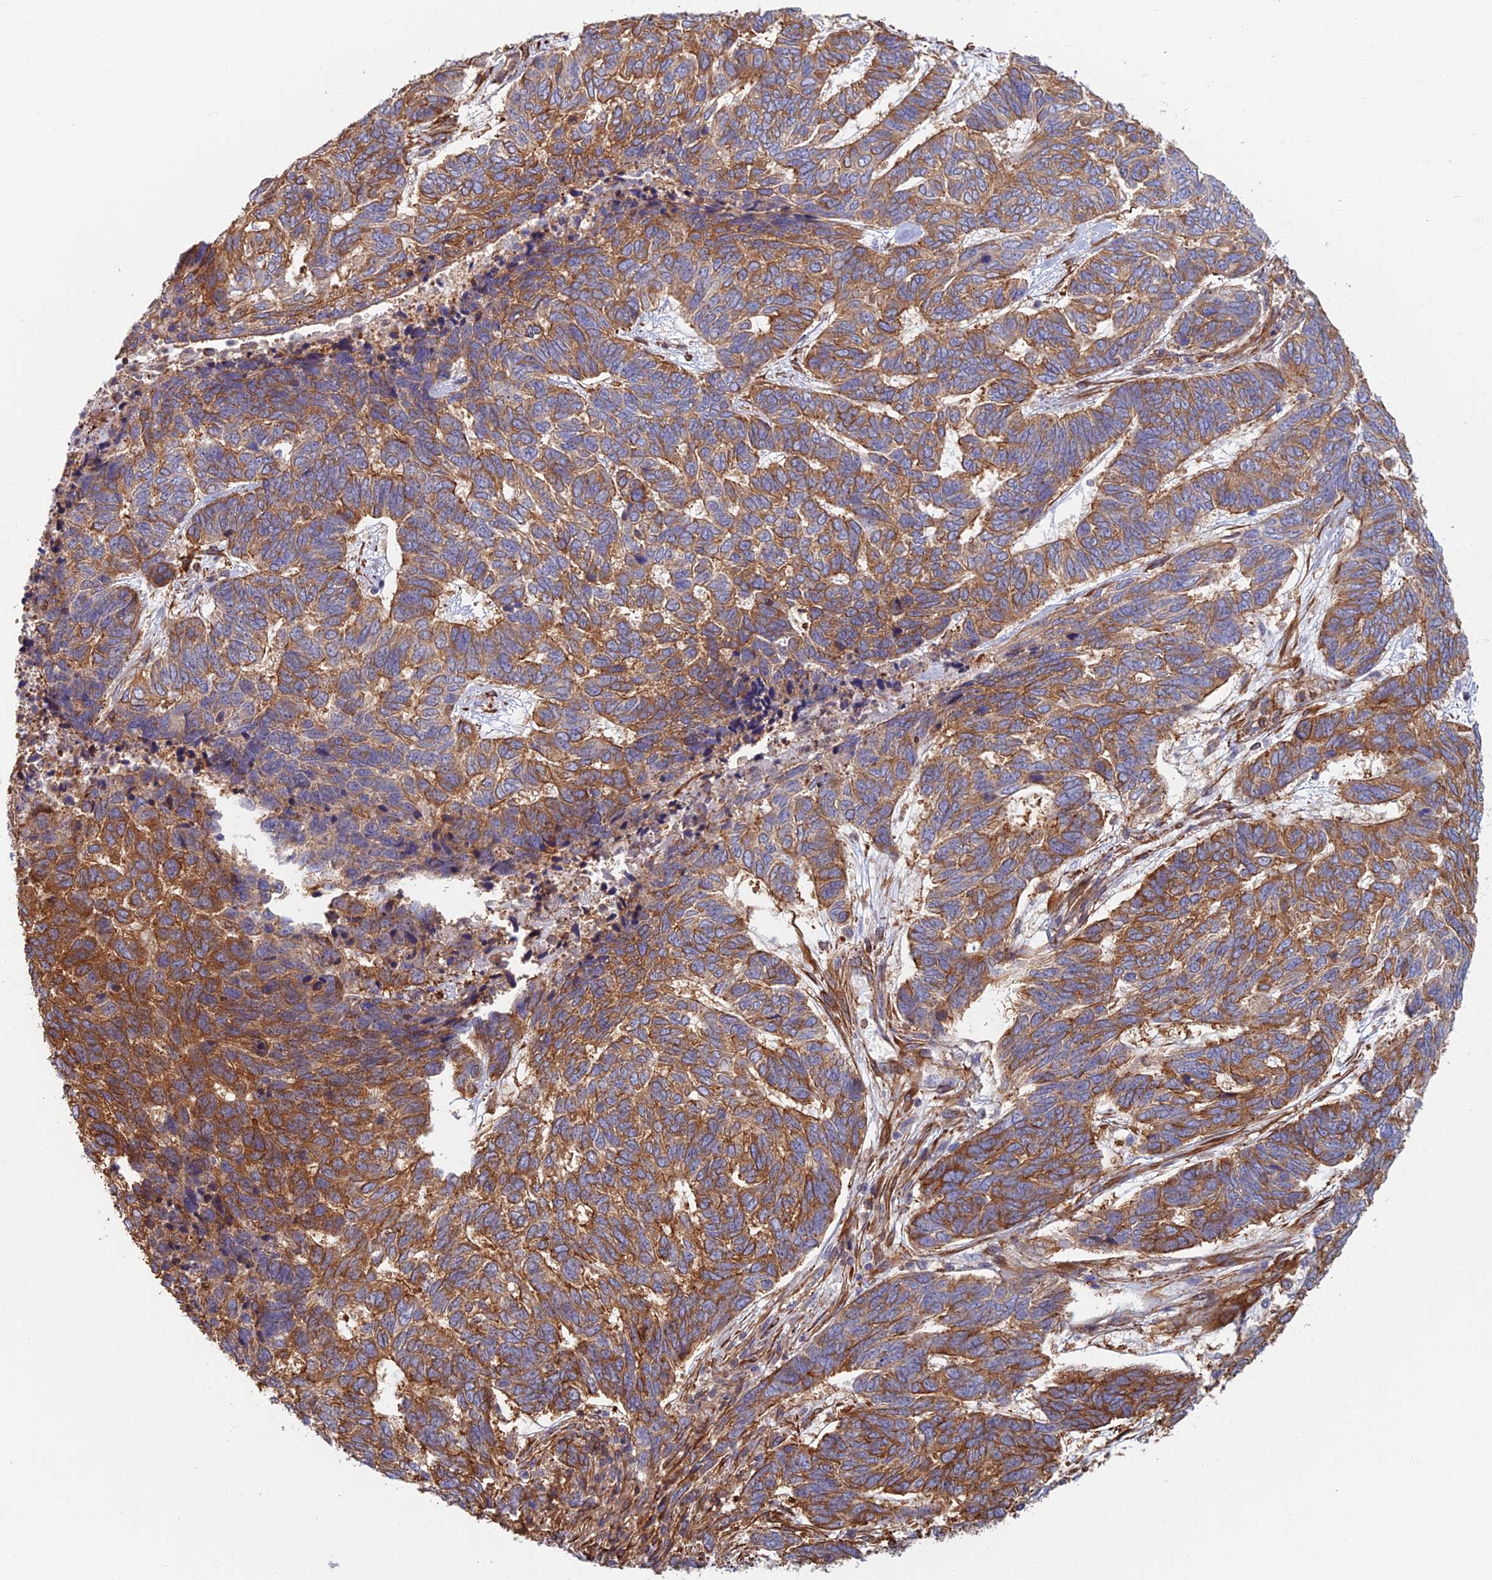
{"staining": {"intensity": "strong", "quantity": ">75%", "location": "cytoplasmic/membranous"}, "tissue": "skin cancer", "cell_type": "Tumor cells", "image_type": "cancer", "snomed": [{"axis": "morphology", "description": "Basal cell carcinoma"}, {"axis": "topography", "description": "Skin"}], "caption": "An image showing strong cytoplasmic/membranous staining in about >75% of tumor cells in basal cell carcinoma (skin), as visualized by brown immunohistochemical staining.", "gene": "PAK4", "patient": {"sex": "female", "age": 65}}